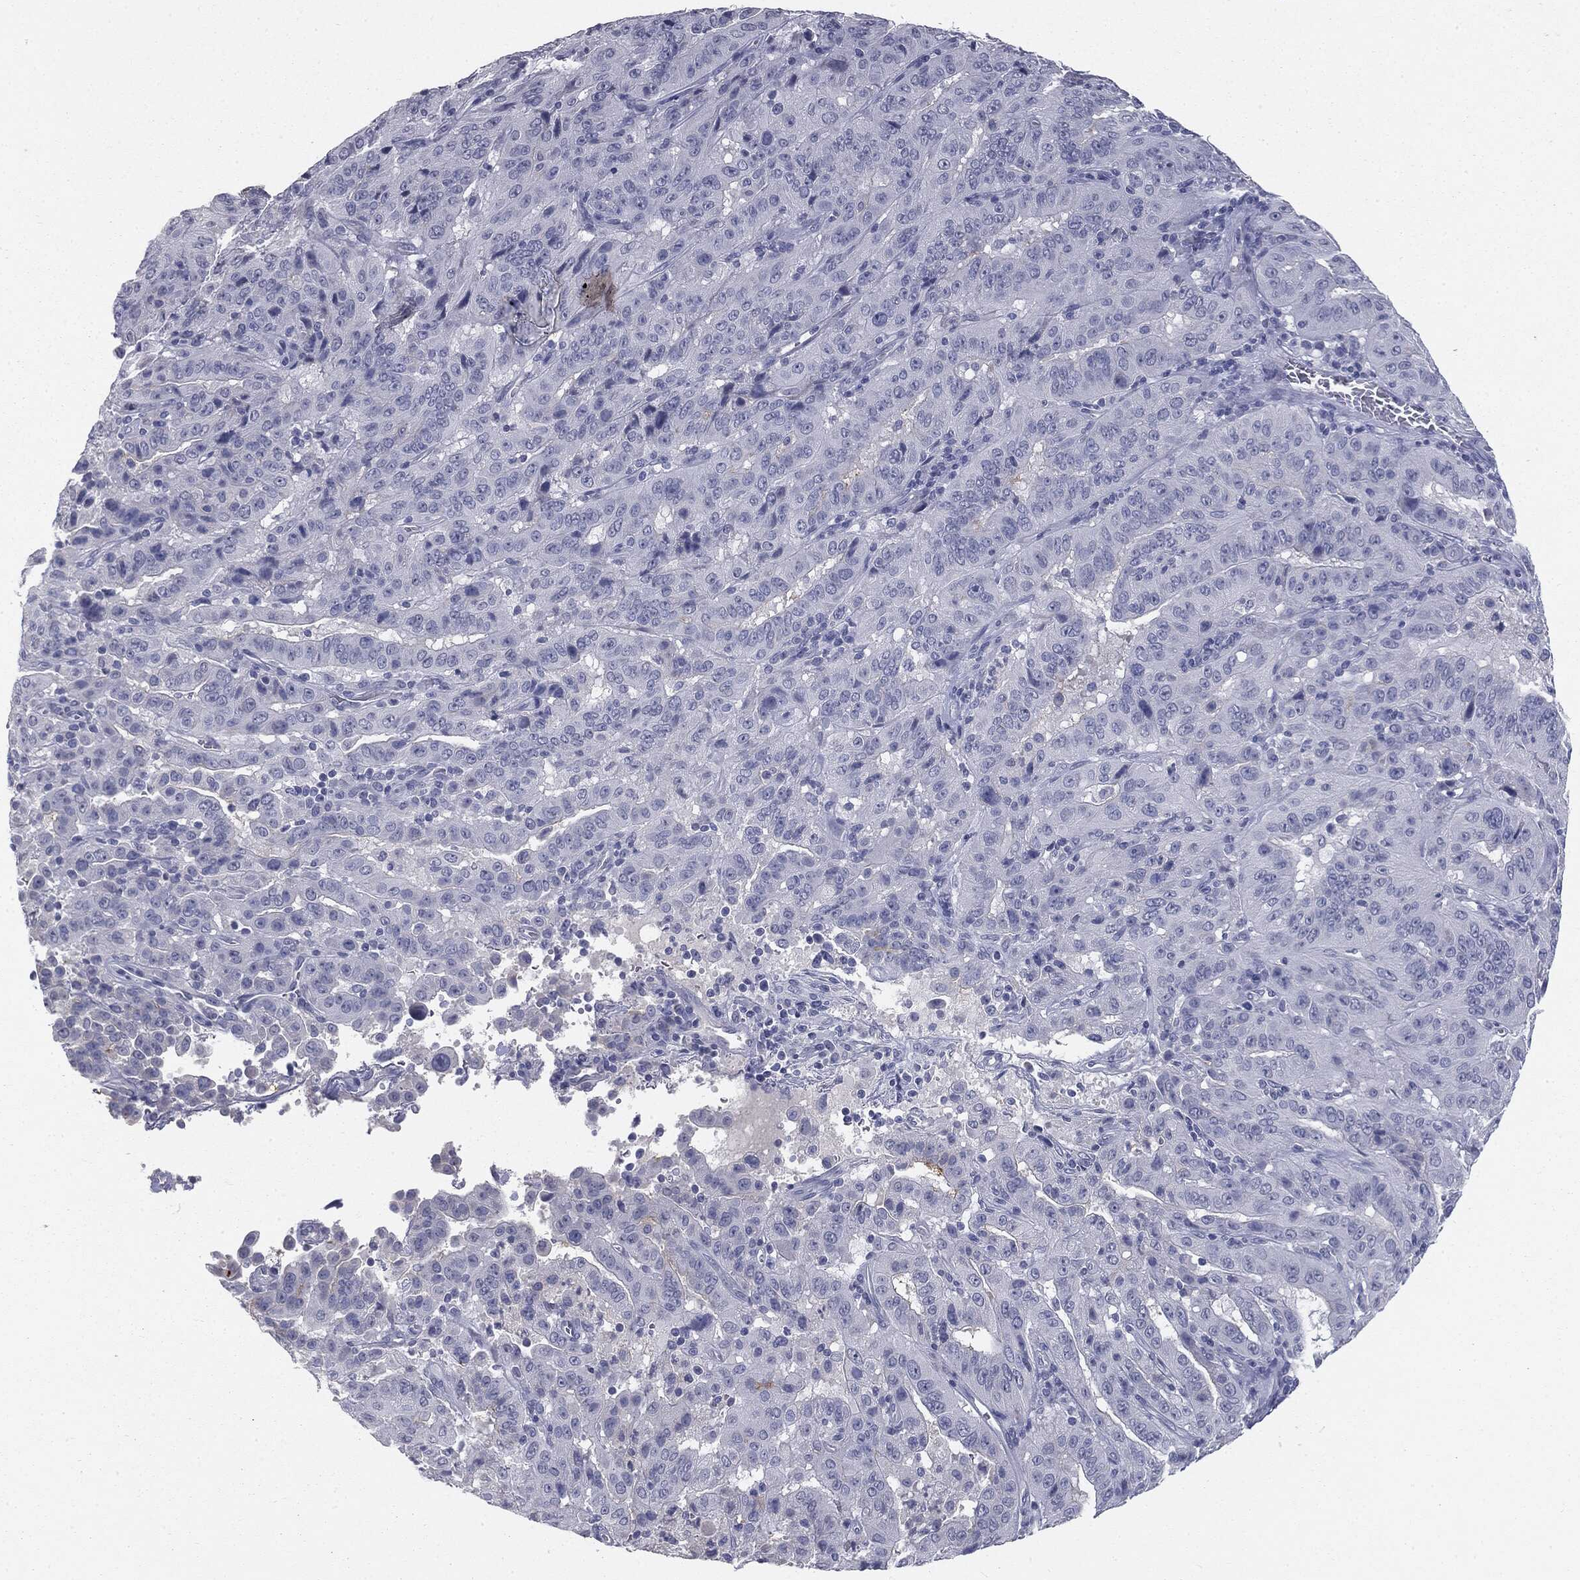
{"staining": {"intensity": "negative", "quantity": "none", "location": "none"}, "tissue": "pancreatic cancer", "cell_type": "Tumor cells", "image_type": "cancer", "snomed": [{"axis": "morphology", "description": "Adenocarcinoma, NOS"}, {"axis": "topography", "description": "Pancreas"}], "caption": "An image of pancreatic cancer stained for a protein shows no brown staining in tumor cells. The staining was performed using DAB to visualize the protein expression in brown, while the nuclei were stained in blue with hematoxylin (Magnification: 20x).", "gene": "MUC1", "patient": {"sex": "male", "age": 63}}